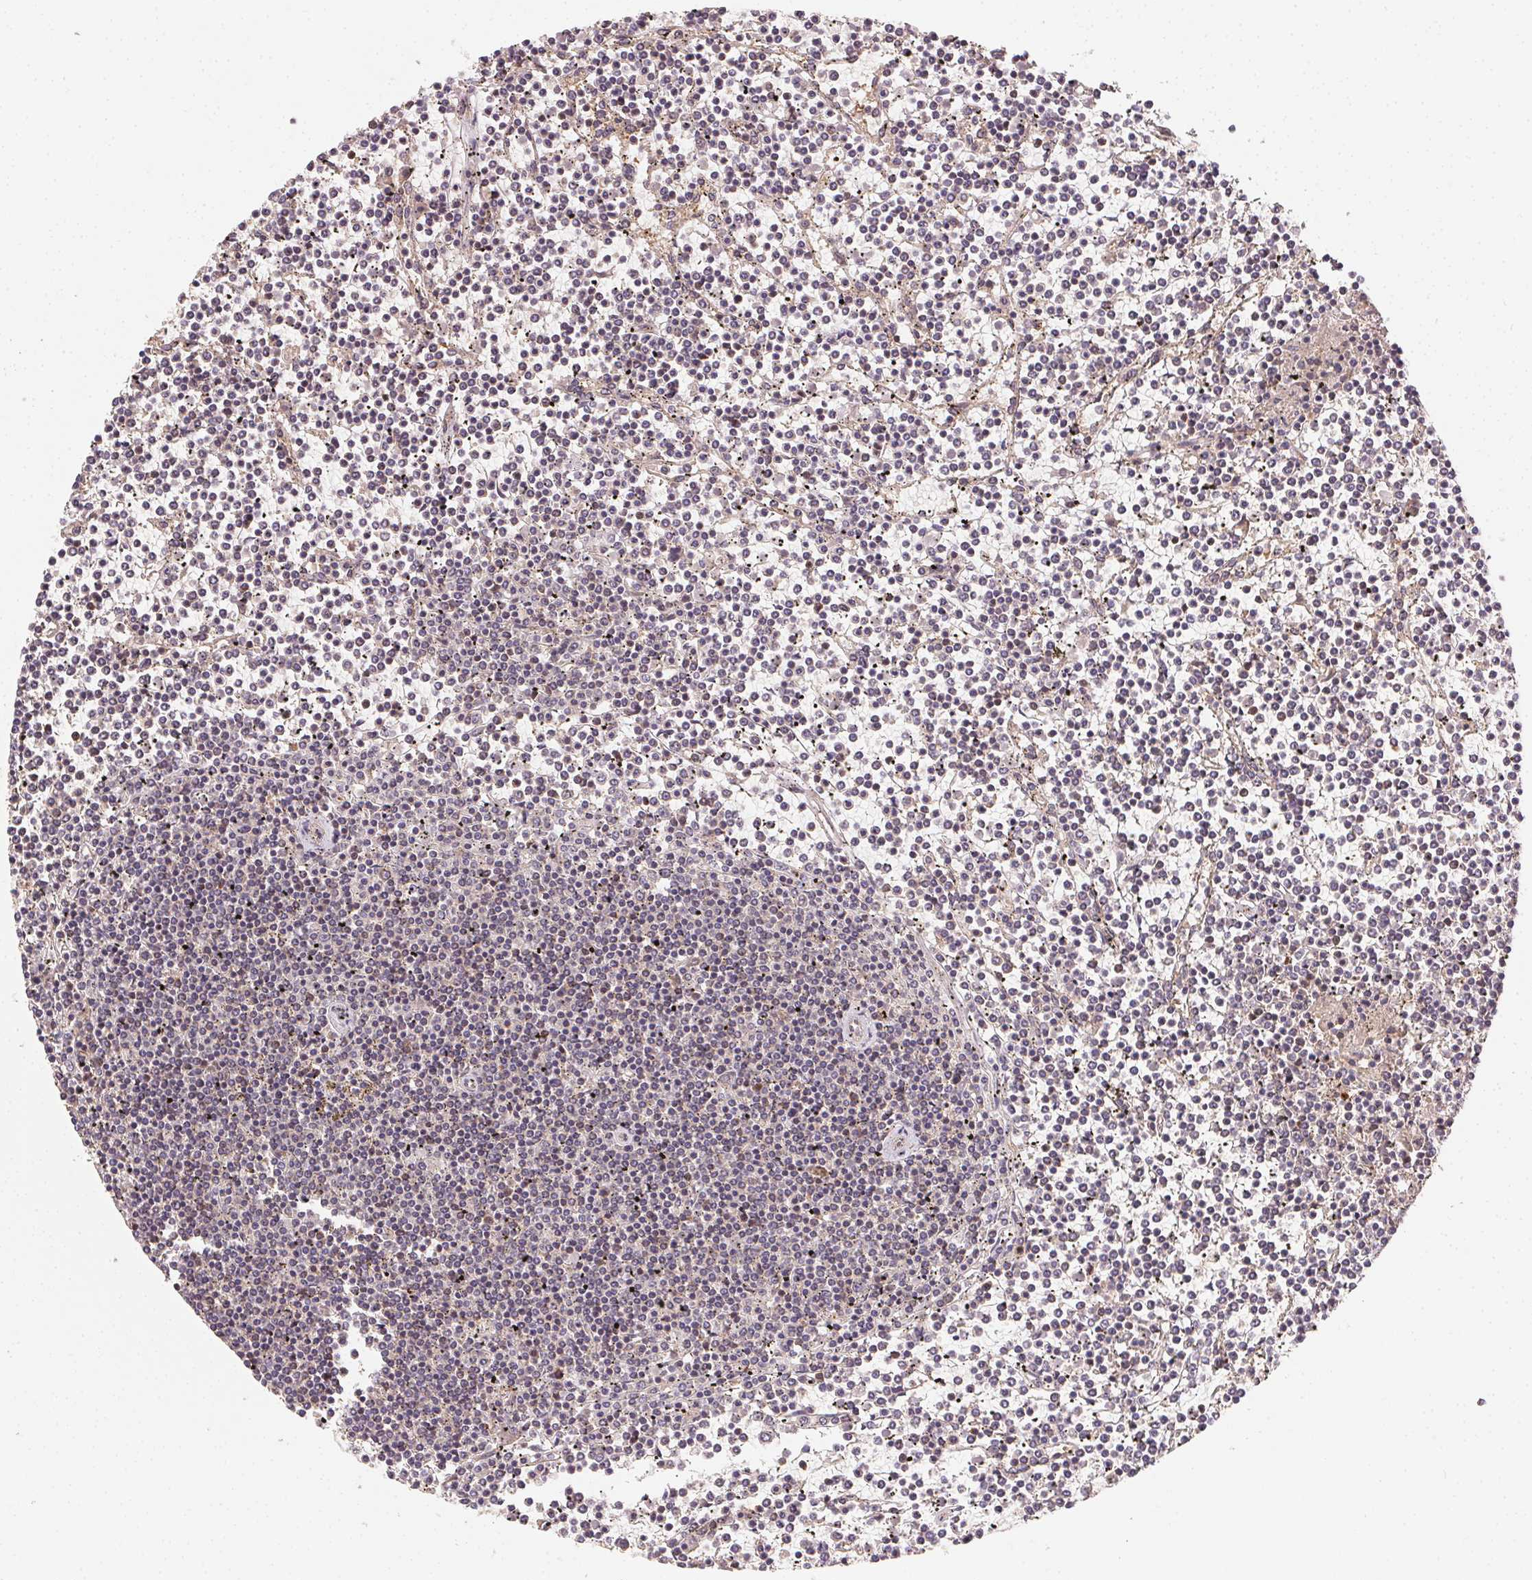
{"staining": {"intensity": "negative", "quantity": "none", "location": "none"}, "tissue": "lymphoma", "cell_type": "Tumor cells", "image_type": "cancer", "snomed": [{"axis": "morphology", "description": "Malignant lymphoma, non-Hodgkin's type, Low grade"}, {"axis": "topography", "description": "Spleen"}], "caption": "An image of lymphoma stained for a protein shows no brown staining in tumor cells.", "gene": "RALA", "patient": {"sex": "female", "age": 19}}